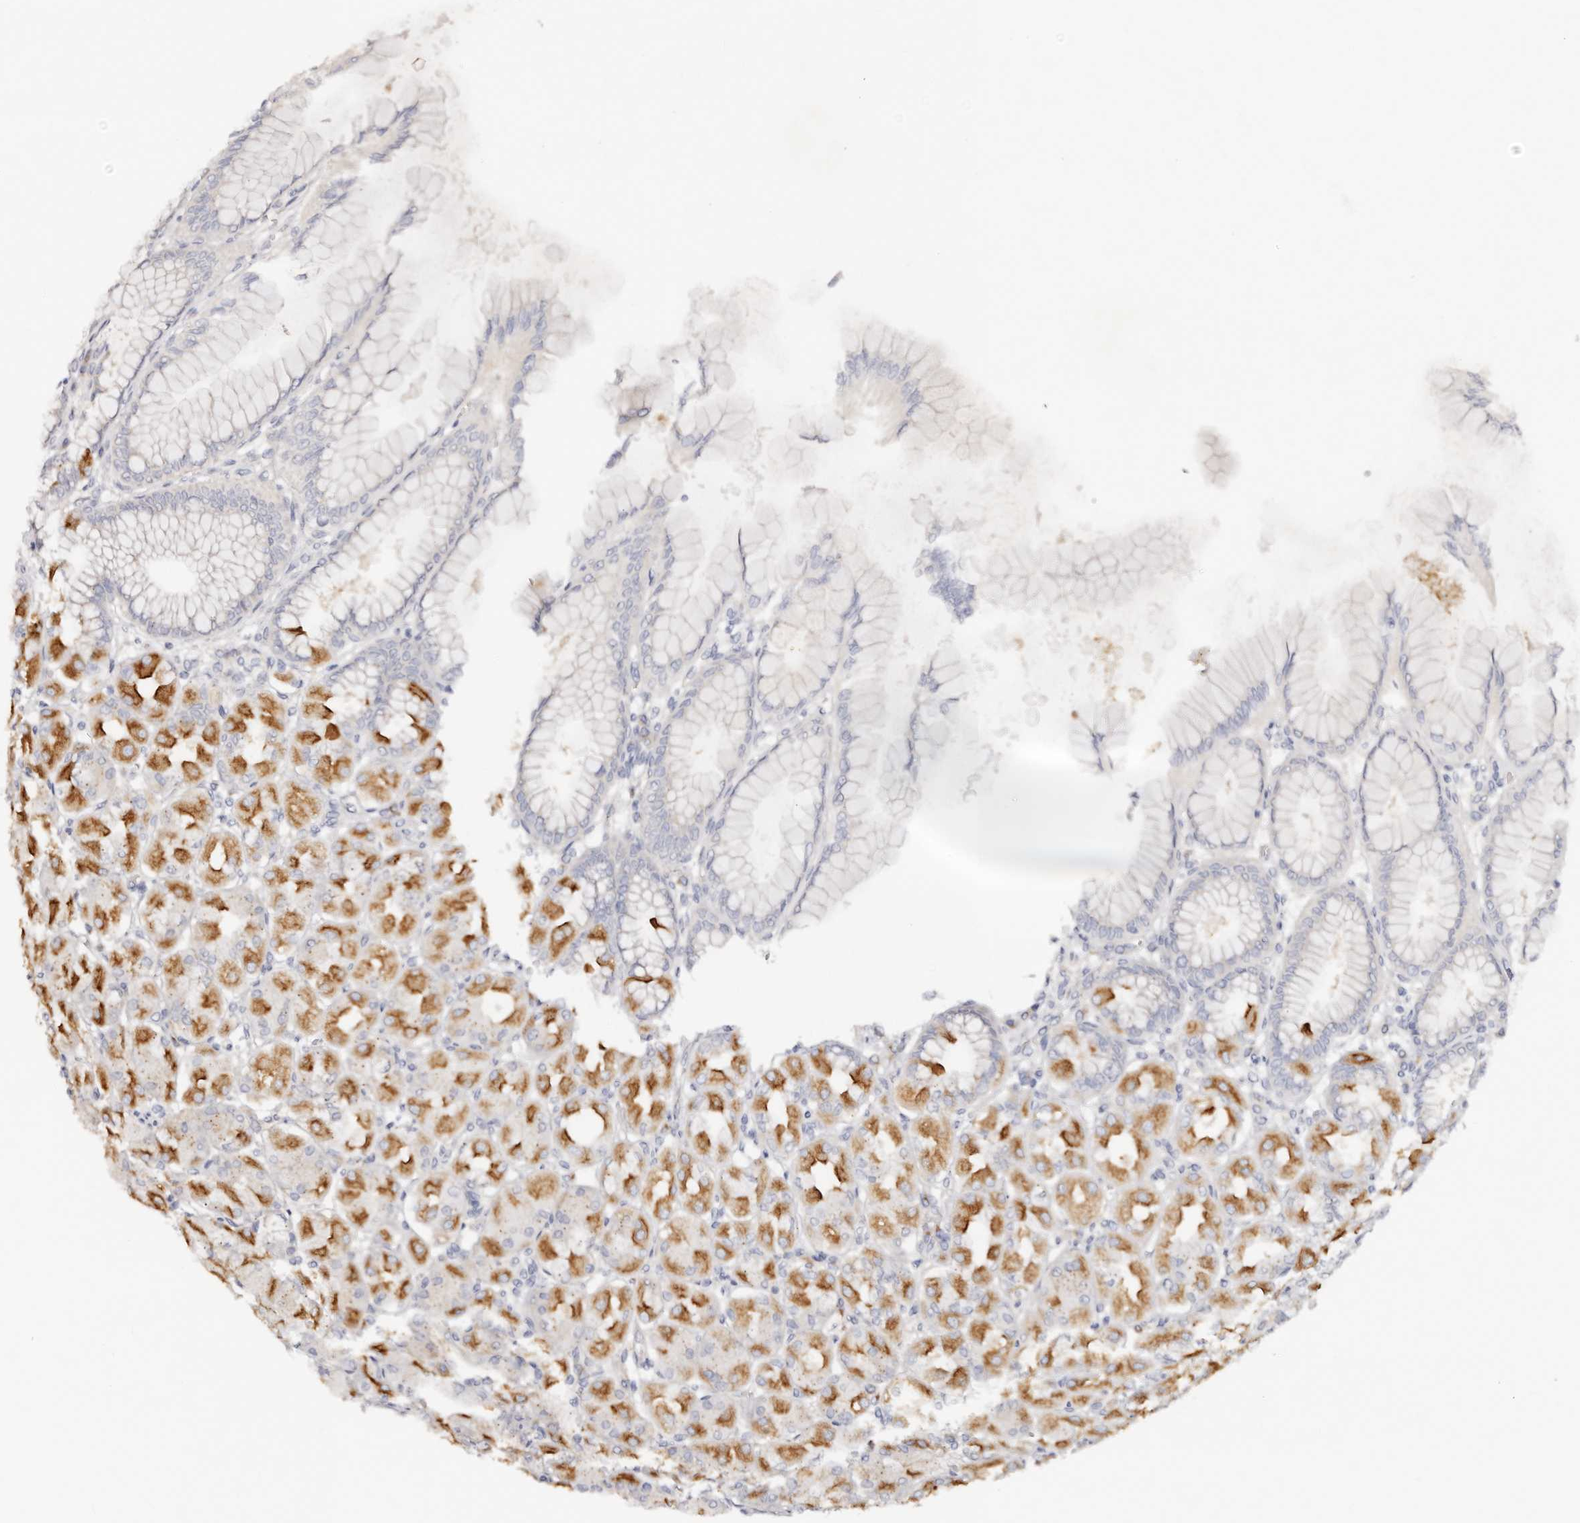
{"staining": {"intensity": "strong", "quantity": "25%-75%", "location": "cytoplasmic/membranous"}, "tissue": "stomach", "cell_type": "Glandular cells", "image_type": "normal", "snomed": [{"axis": "morphology", "description": "Normal tissue, NOS"}, {"axis": "topography", "description": "Stomach, upper"}], "caption": "High-power microscopy captured an immunohistochemistry histopathology image of benign stomach, revealing strong cytoplasmic/membranous positivity in approximately 25%-75% of glandular cells.", "gene": "DNASE1", "patient": {"sex": "female", "age": 56}}